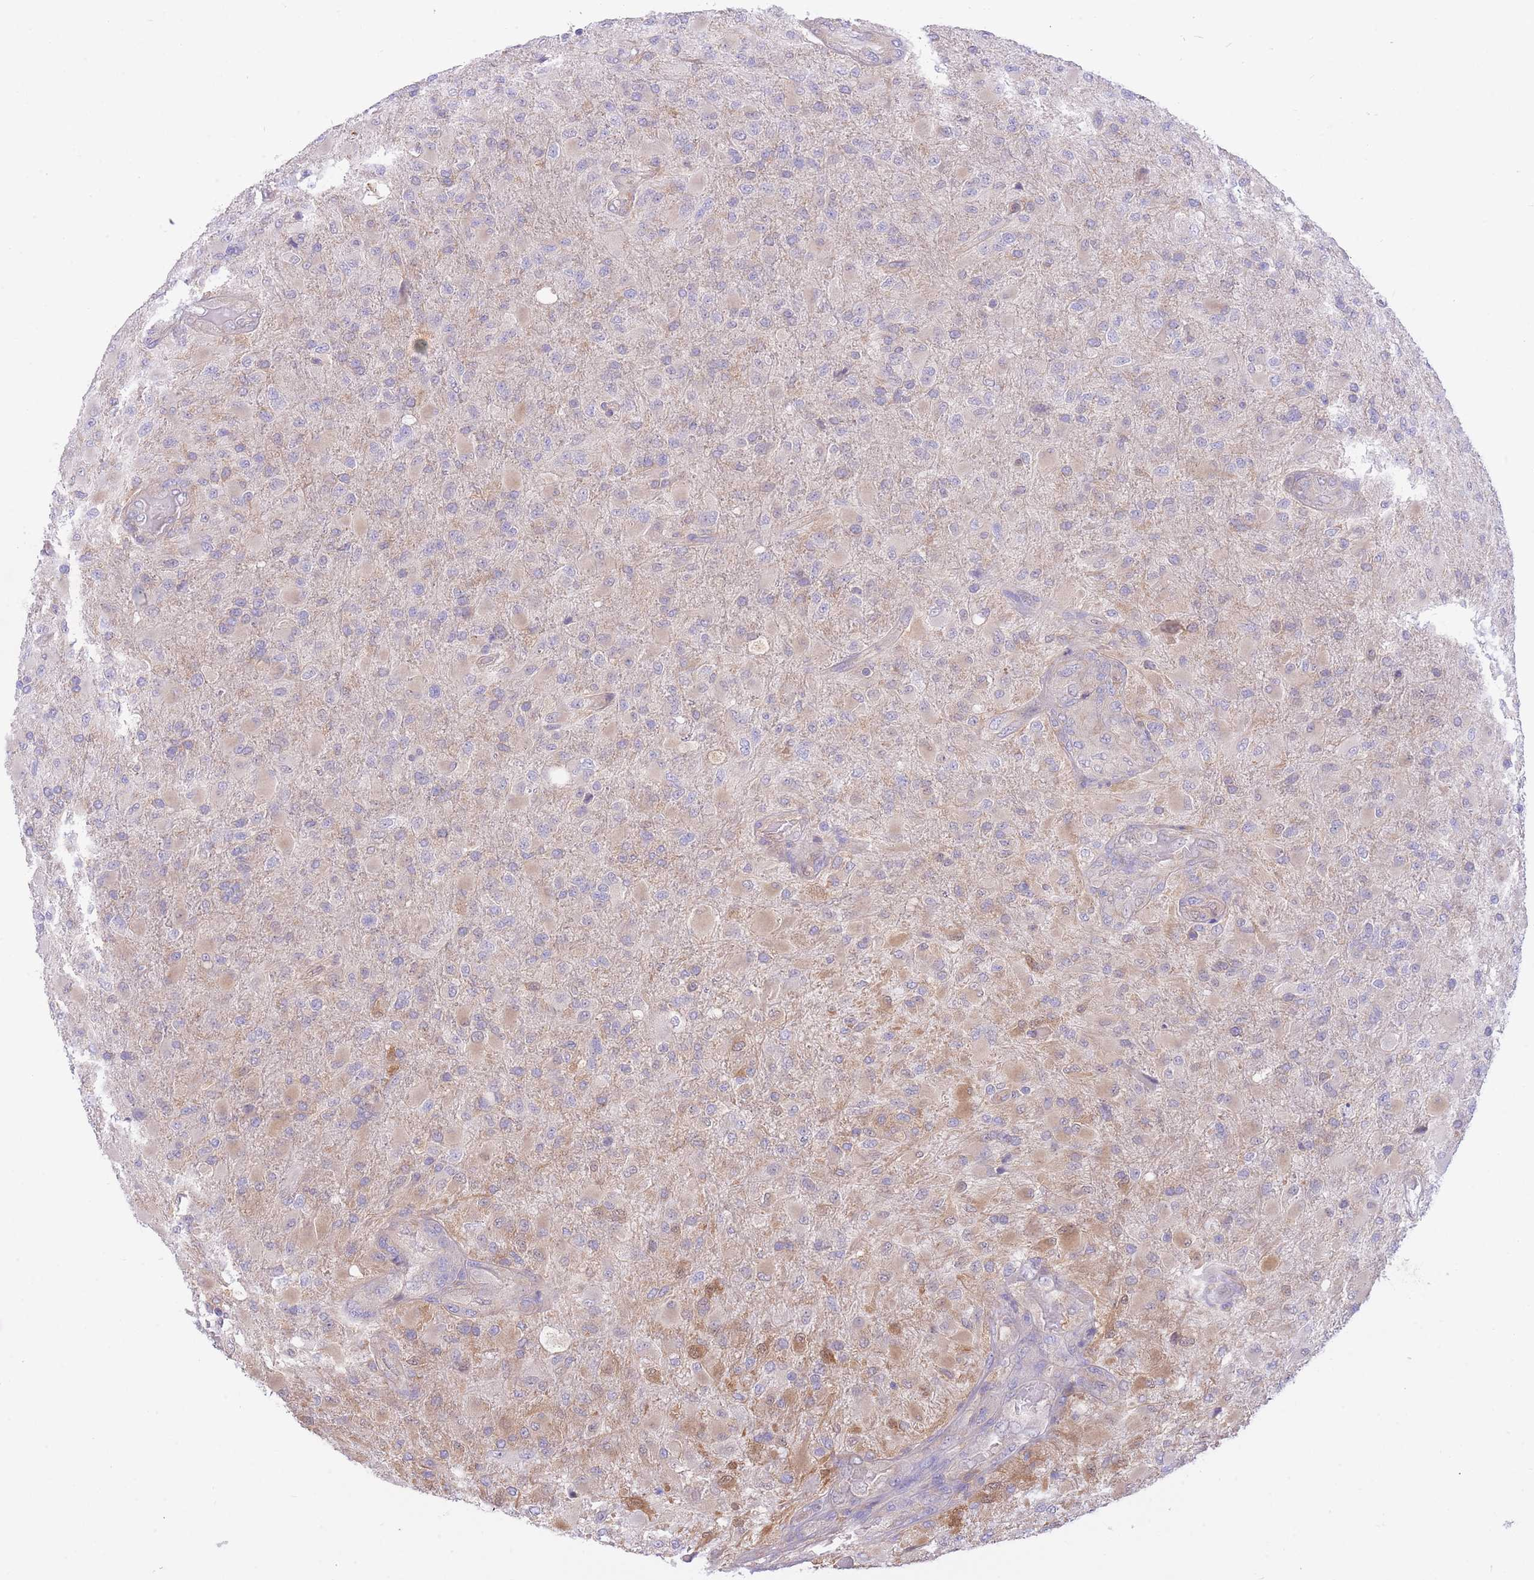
{"staining": {"intensity": "moderate", "quantity": "<25%", "location": "cytoplasmic/membranous"}, "tissue": "glioma", "cell_type": "Tumor cells", "image_type": "cancer", "snomed": [{"axis": "morphology", "description": "Glioma, malignant, Low grade"}, {"axis": "topography", "description": "Brain"}], "caption": "Glioma stained with a brown dye displays moderate cytoplasmic/membranous positive expression in about <25% of tumor cells.", "gene": "NAMPT", "patient": {"sex": "male", "age": 65}}